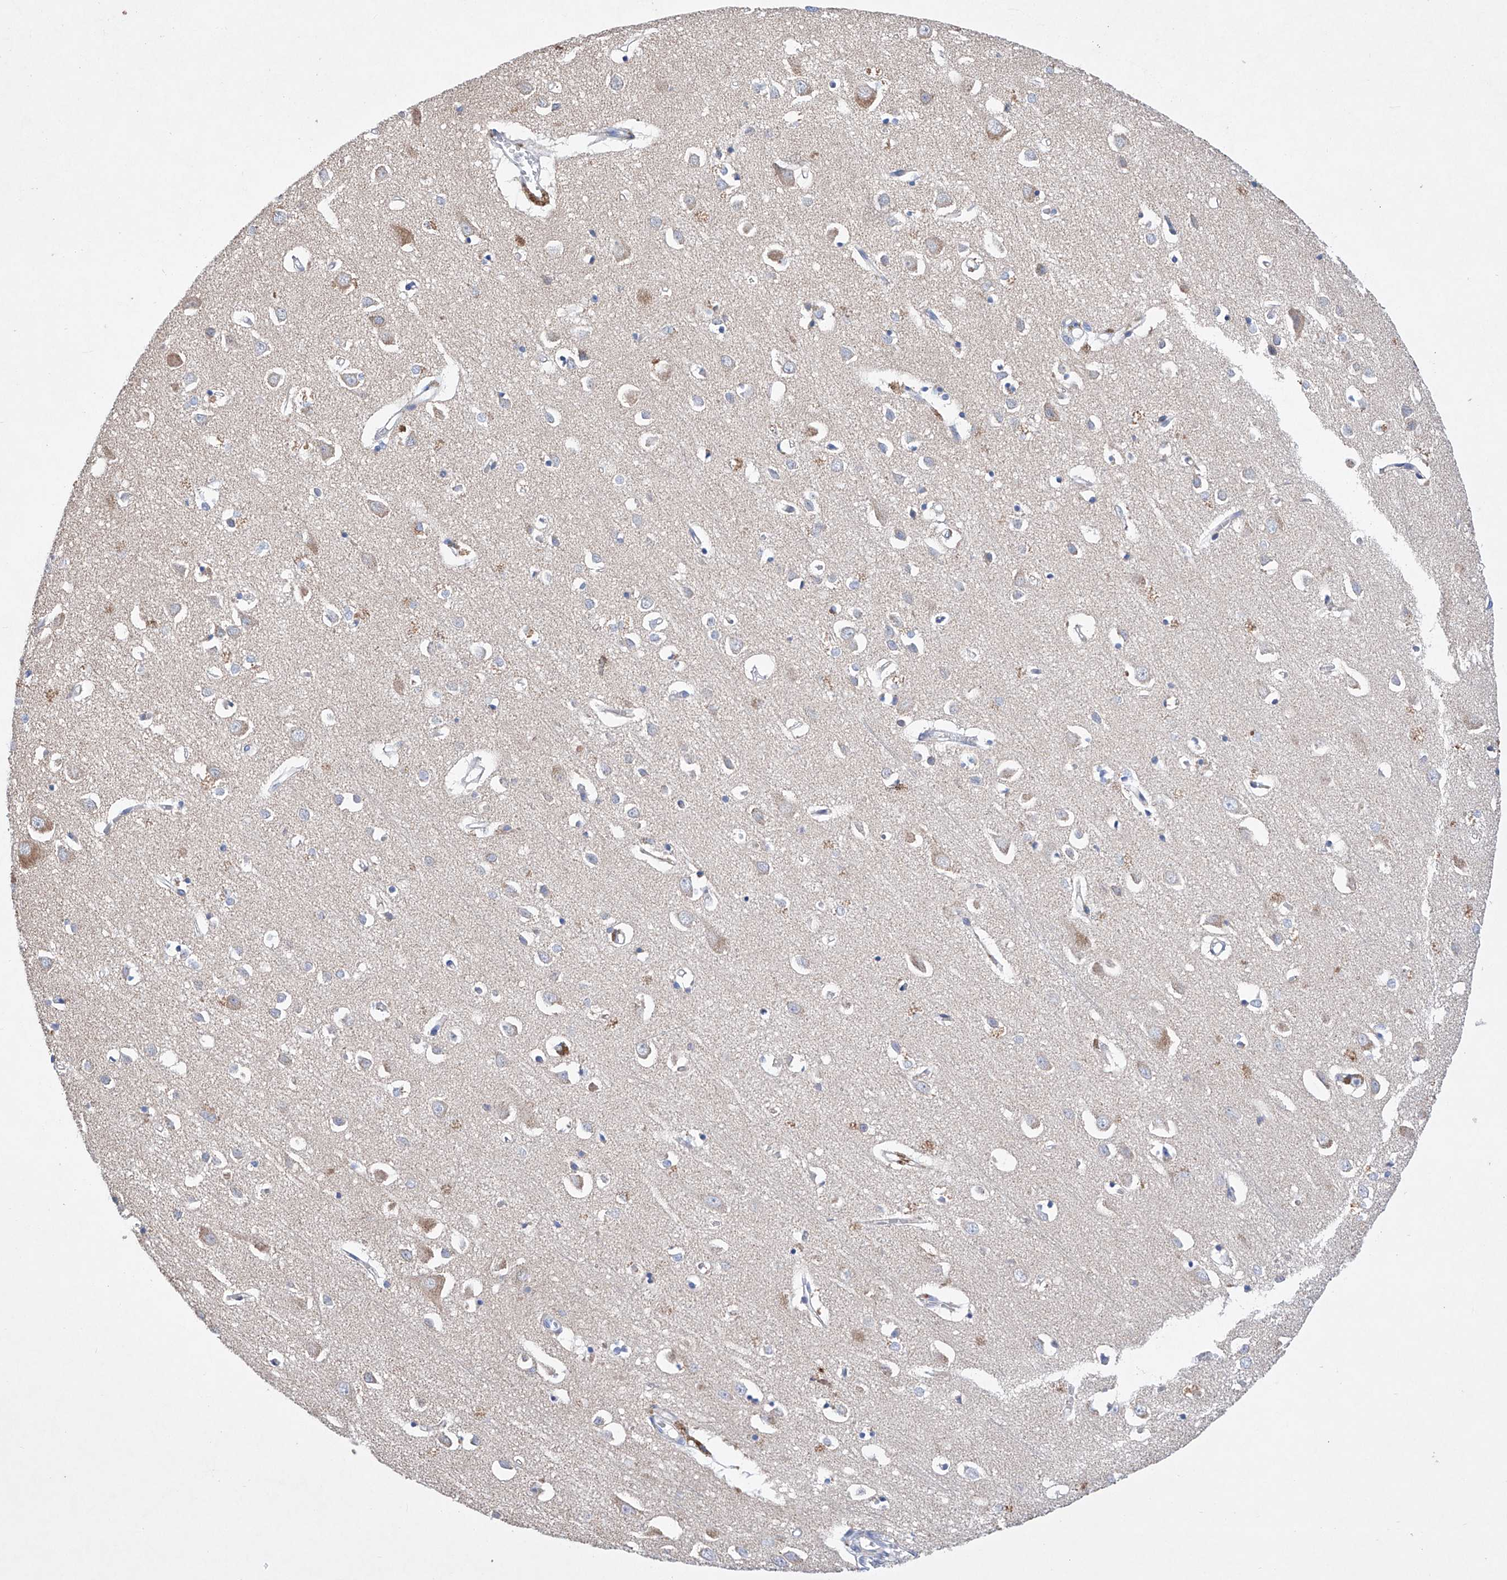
{"staining": {"intensity": "negative", "quantity": "none", "location": "none"}, "tissue": "cerebral cortex", "cell_type": "Endothelial cells", "image_type": "normal", "snomed": [{"axis": "morphology", "description": "Normal tissue, NOS"}, {"axis": "topography", "description": "Cerebral cortex"}], "caption": "Benign cerebral cortex was stained to show a protein in brown. There is no significant expression in endothelial cells. (Immunohistochemistry (ihc), brightfield microscopy, high magnification).", "gene": "NRROS", "patient": {"sex": "female", "age": 64}}